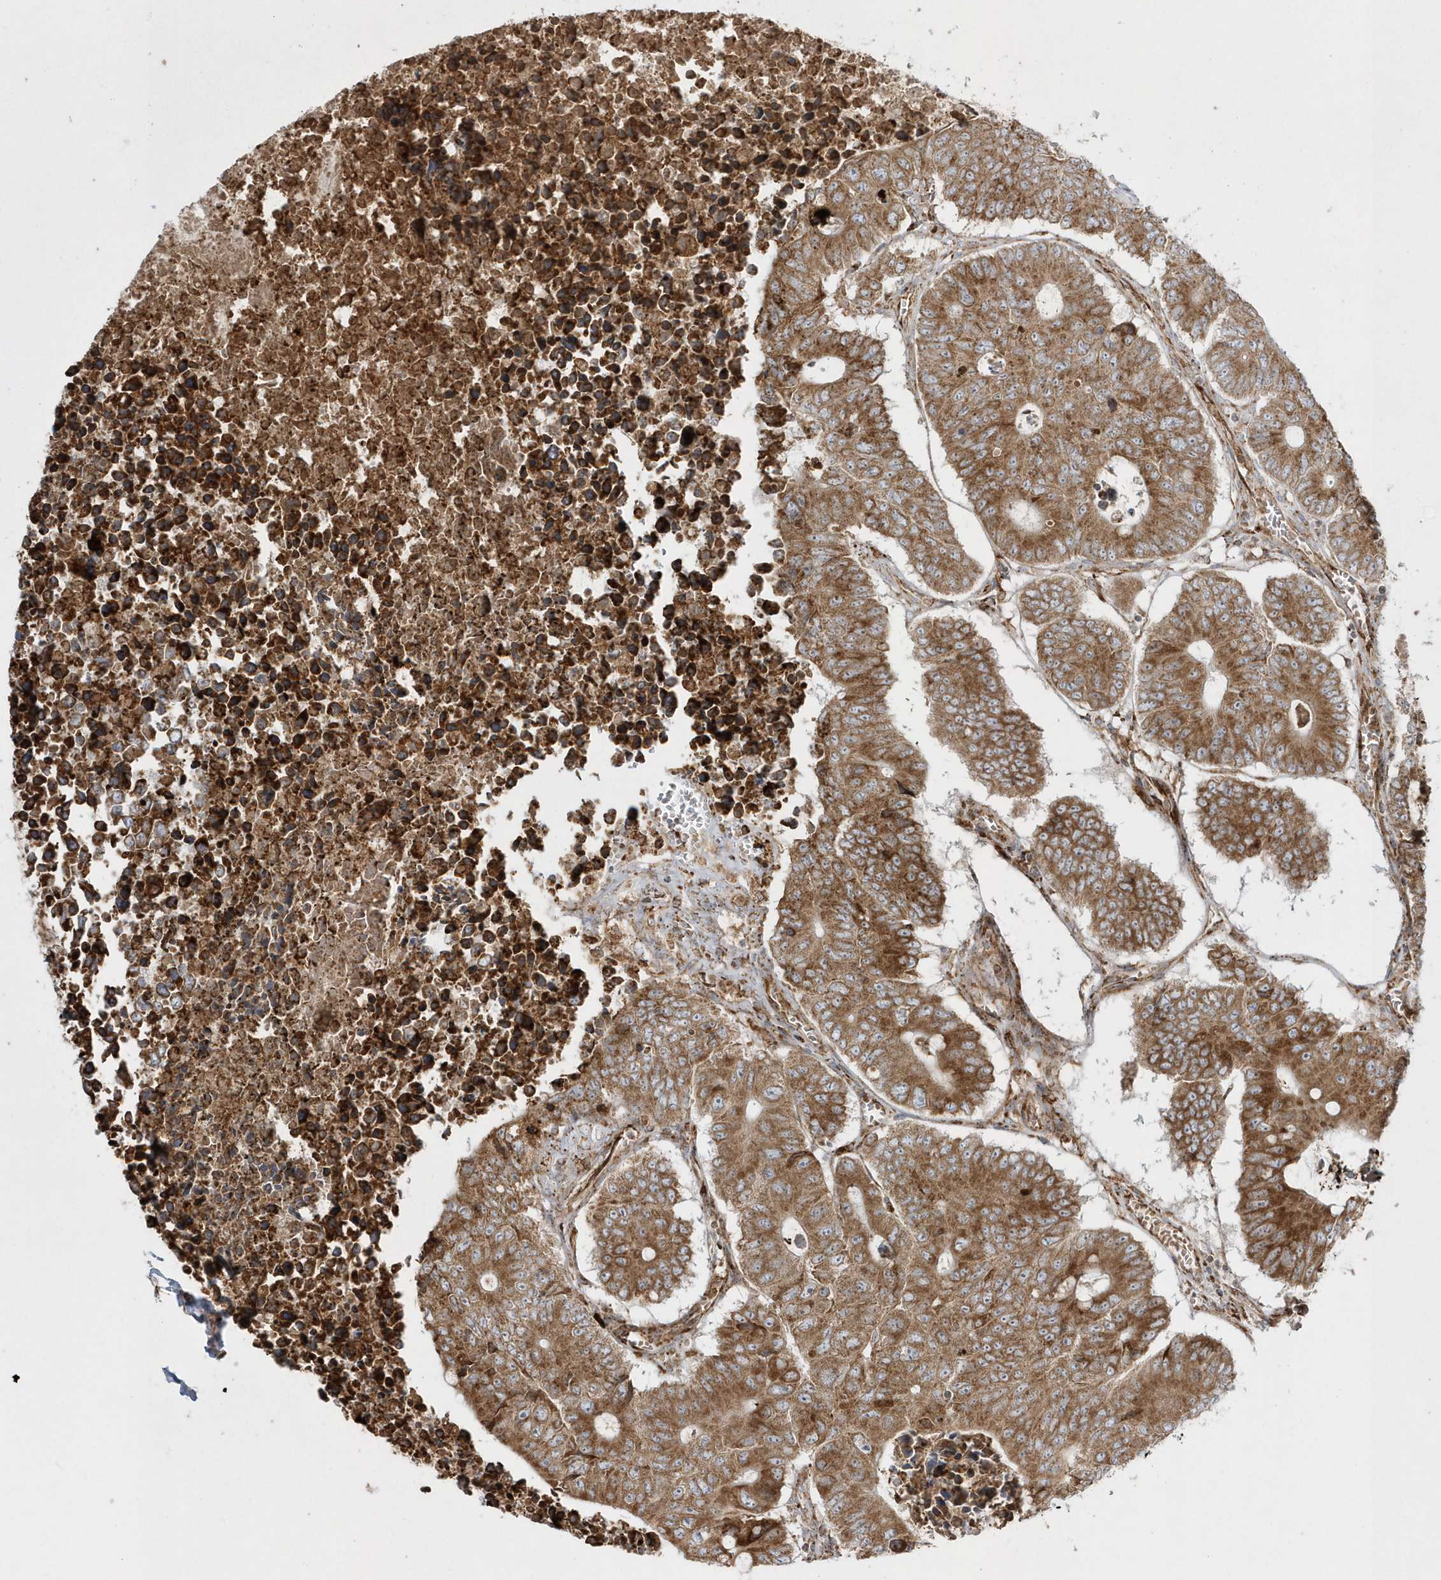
{"staining": {"intensity": "moderate", "quantity": ">75%", "location": "cytoplasmic/membranous"}, "tissue": "colorectal cancer", "cell_type": "Tumor cells", "image_type": "cancer", "snomed": [{"axis": "morphology", "description": "Adenocarcinoma, NOS"}, {"axis": "topography", "description": "Colon"}], "caption": "Protein expression analysis of adenocarcinoma (colorectal) shows moderate cytoplasmic/membranous staining in about >75% of tumor cells.", "gene": "SH3BP2", "patient": {"sex": "male", "age": 87}}